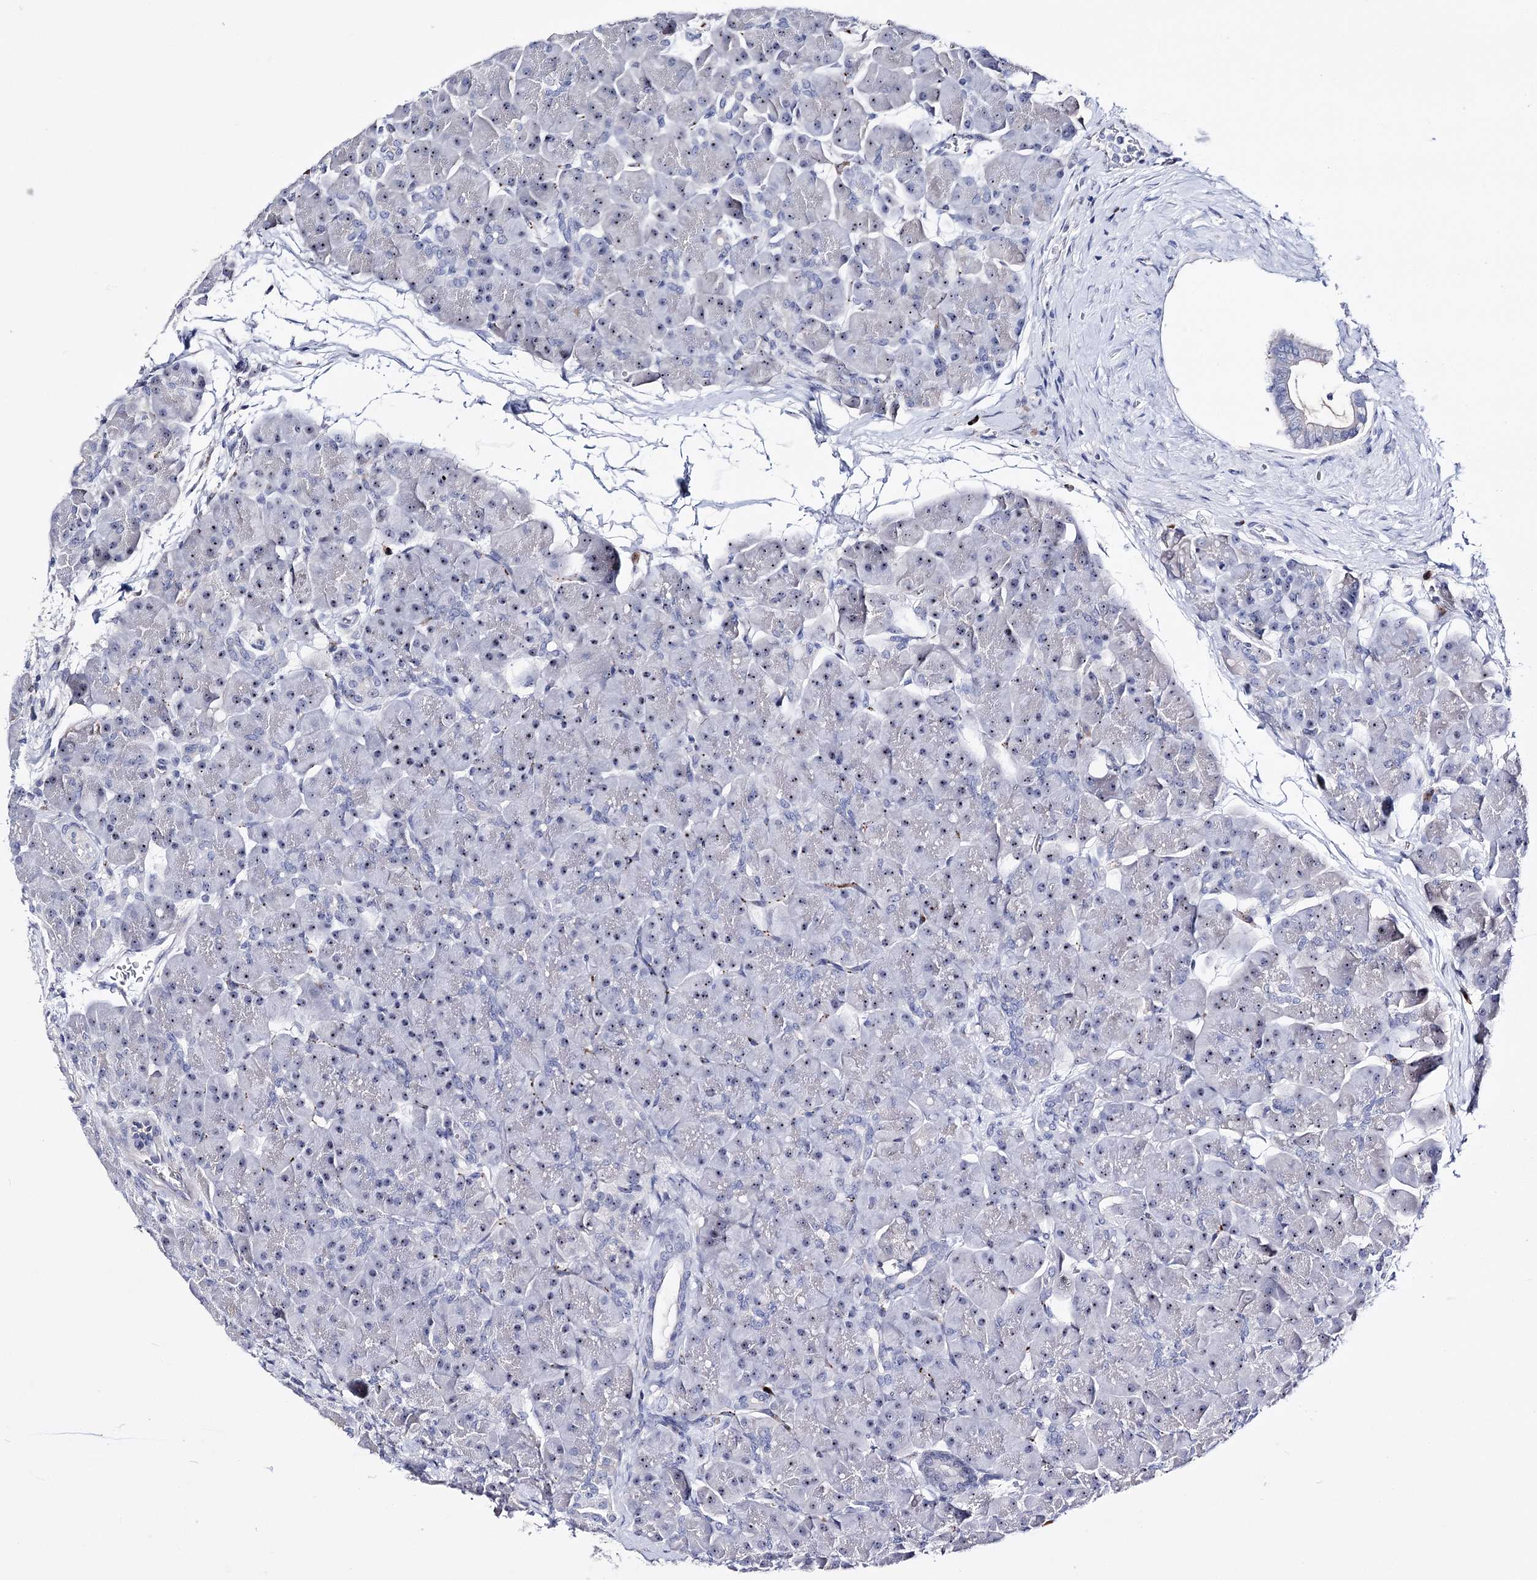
{"staining": {"intensity": "moderate", "quantity": "<25%", "location": "nuclear"}, "tissue": "pancreas", "cell_type": "Exocrine glandular cells", "image_type": "normal", "snomed": [{"axis": "morphology", "description": "Normal tissue, NOS"}, {"axis": "topography", "description": "Pancreas"}], "caption": "Exocrine glandular cells demonstrate moderate nuclear expression in approximately <25% of cells in unremarkable pancreas. (brown staining indicates protein expression, while blue staining denotes nuclei).", "gene": "PCGF5", "patient": {"sex": "male", "age": 66}}